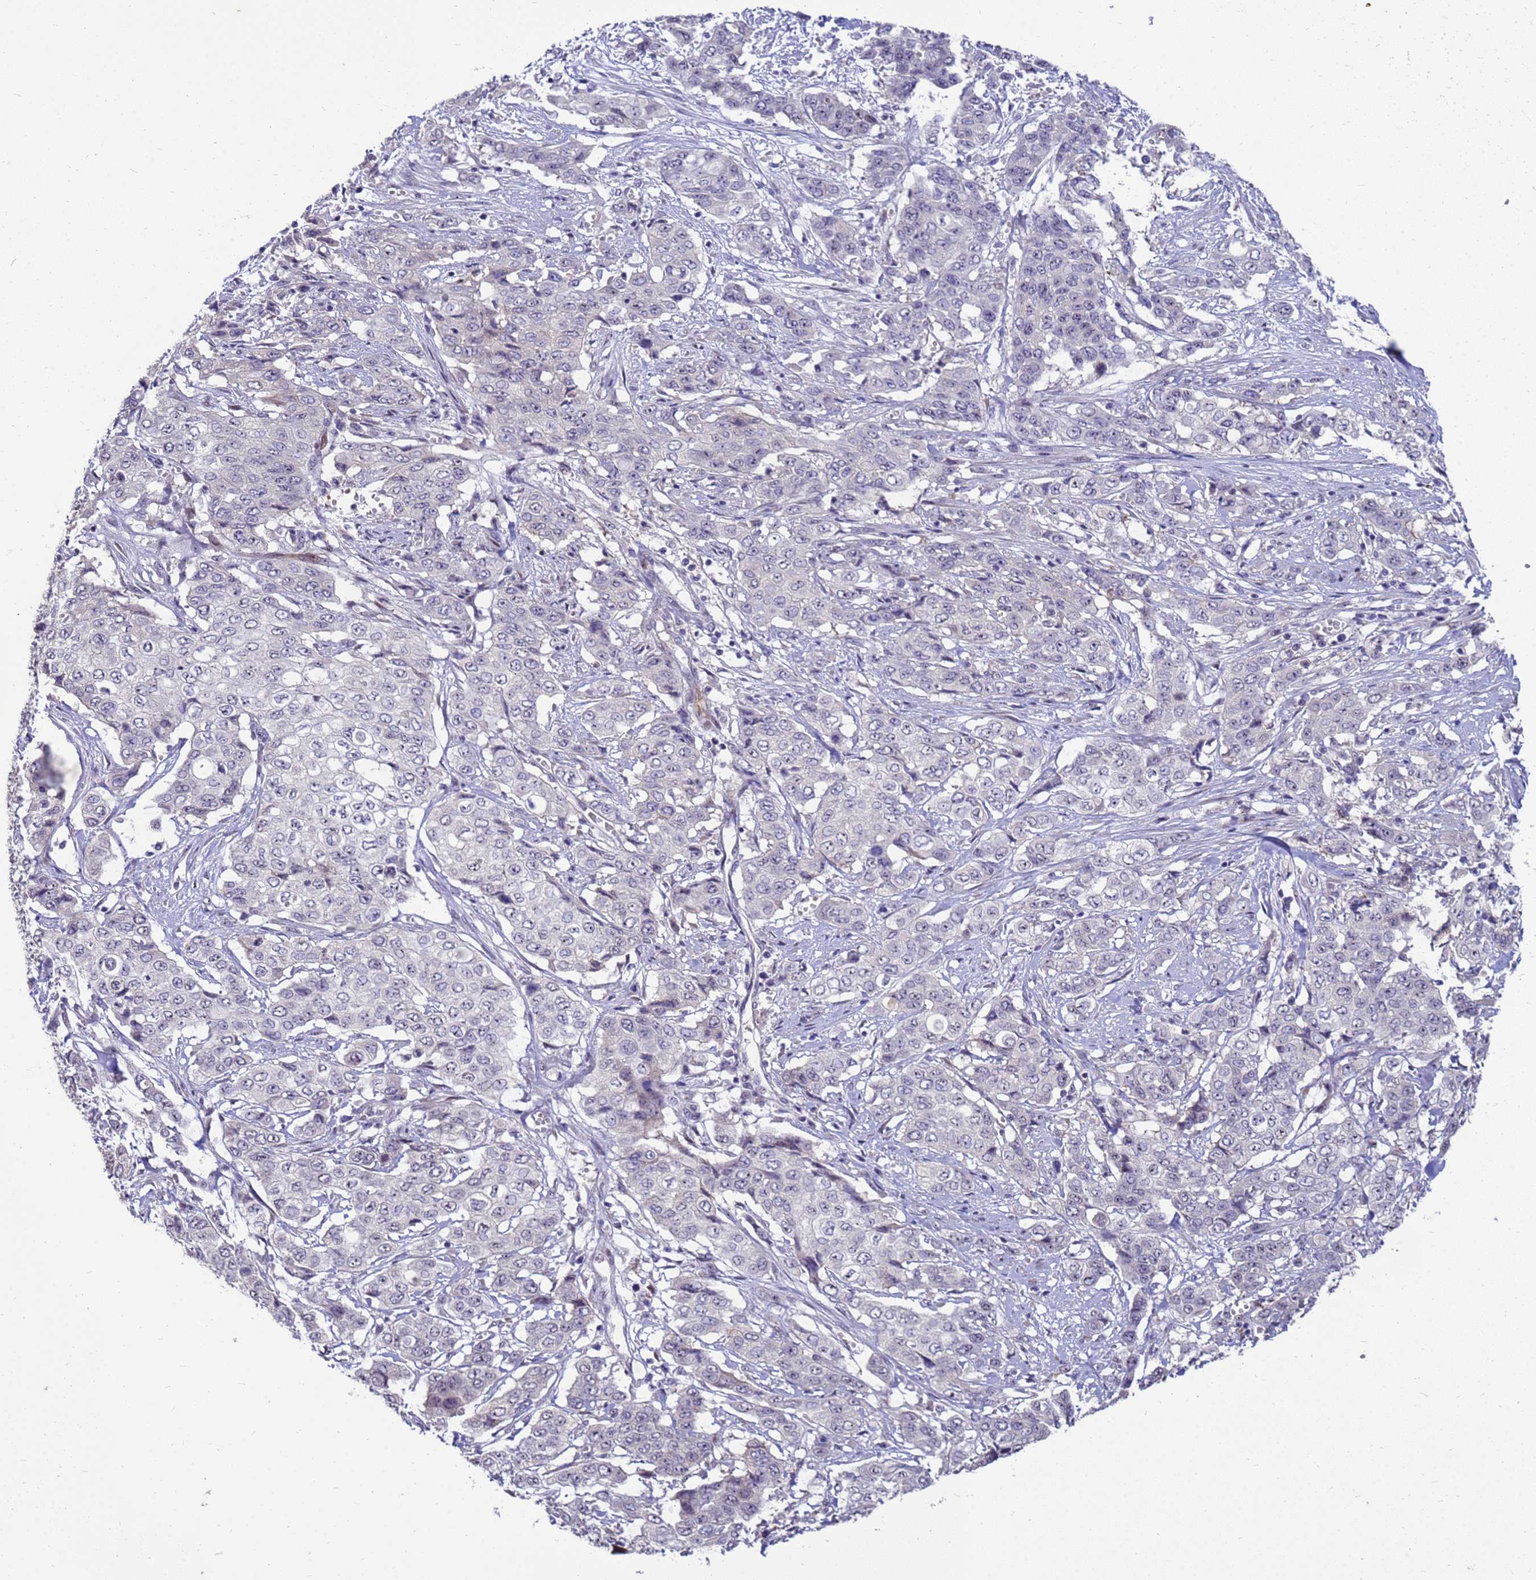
{"staining": {"intensity": "negative", "quantity": "none", "location": "none"}, "tissue": "stomach cancer", "cell_type": "Tumor cells", "image_type": "cancer", "snomed": [{"axis": "morphology", "description": "Adenocarcinoma, NOS"}, {"axis": "topography", "description": "Stomach, upper"}], "caption": "The IHC photomicrograph has no significant staining in tumor cells of stomach cancer (adenocarcinoma) tissue.", "gene": "RSPO1", "patient": {"sex": "male", "age": 62}}